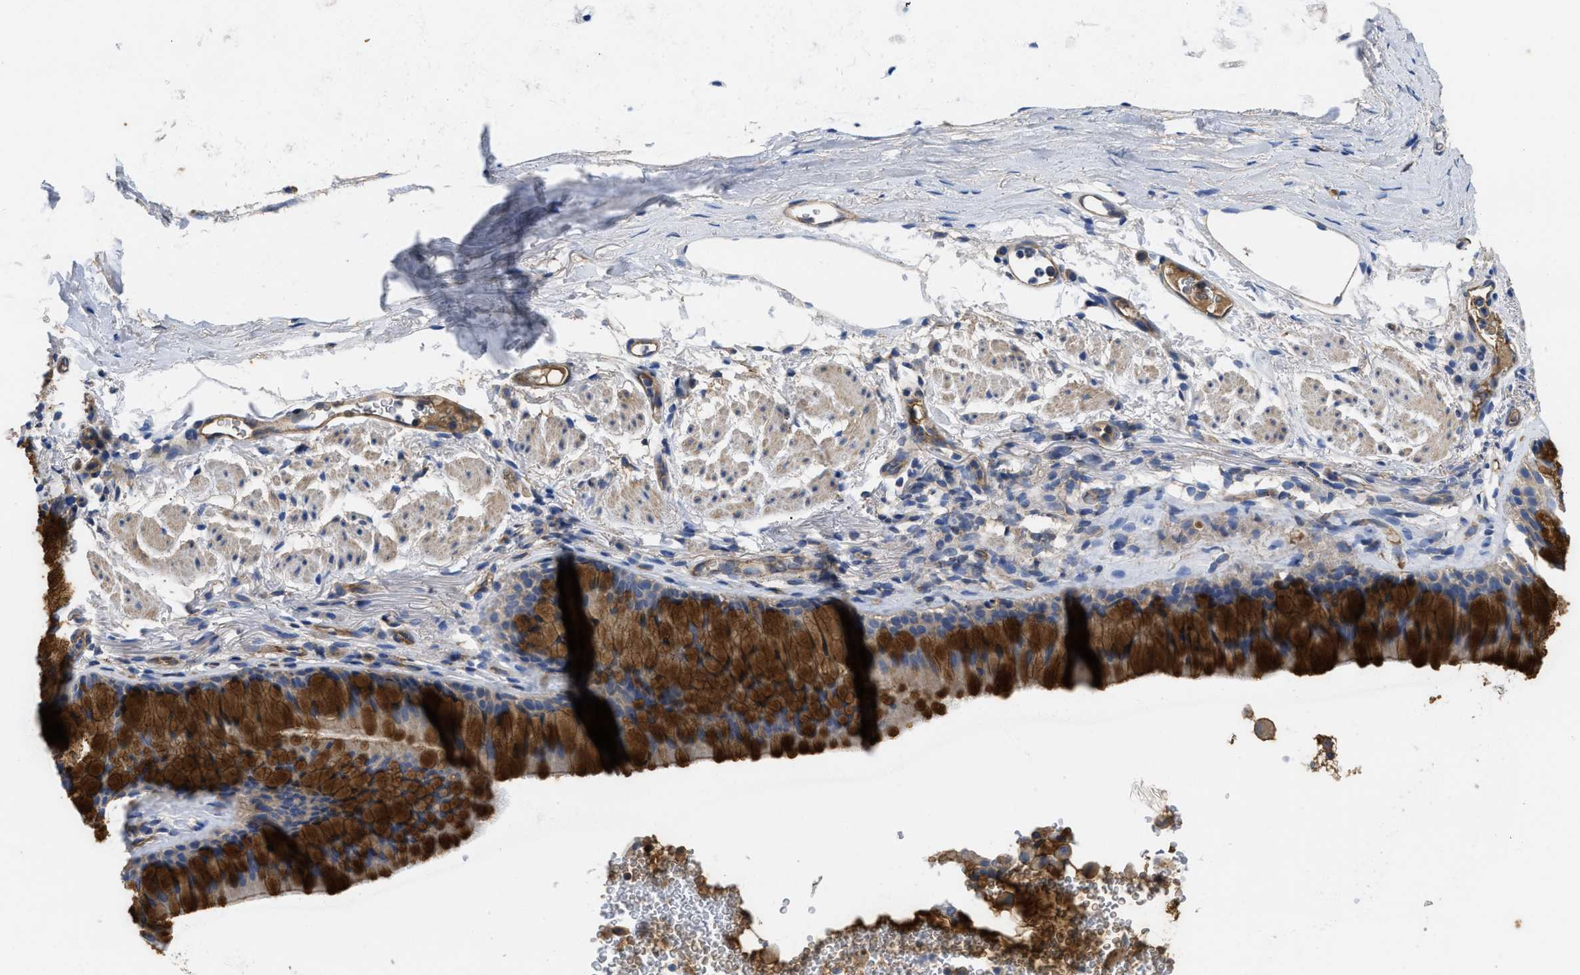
{"staining": {"intensity": "strong", "quantity": "25%-75%", "location": "cytoplasmic/membranous"}, "tissue": "bronchus", "cell_type": "Respiratory epithelial cells", "image_type": "normal", "snomed": [{"axis": "morphology", "description": "Normal tissue, NOS"}, {"axis": "topography", "description": "Cartilage tissue"}, {"axis": "topography", "description": "Bronchus"}], "caption": "Immunohistochemical staining of normal bronchus reveals high levels of strong cytoplasmic/membranous expression in about 25%-75% of respiratory epithelial cells. The protein is stained brown, and the nuclei are stained in blue (DAB IHC with brightfield microscopy, high magnification).", "gene": "USP4", "patient": {"sex": "female", "age": 53}}